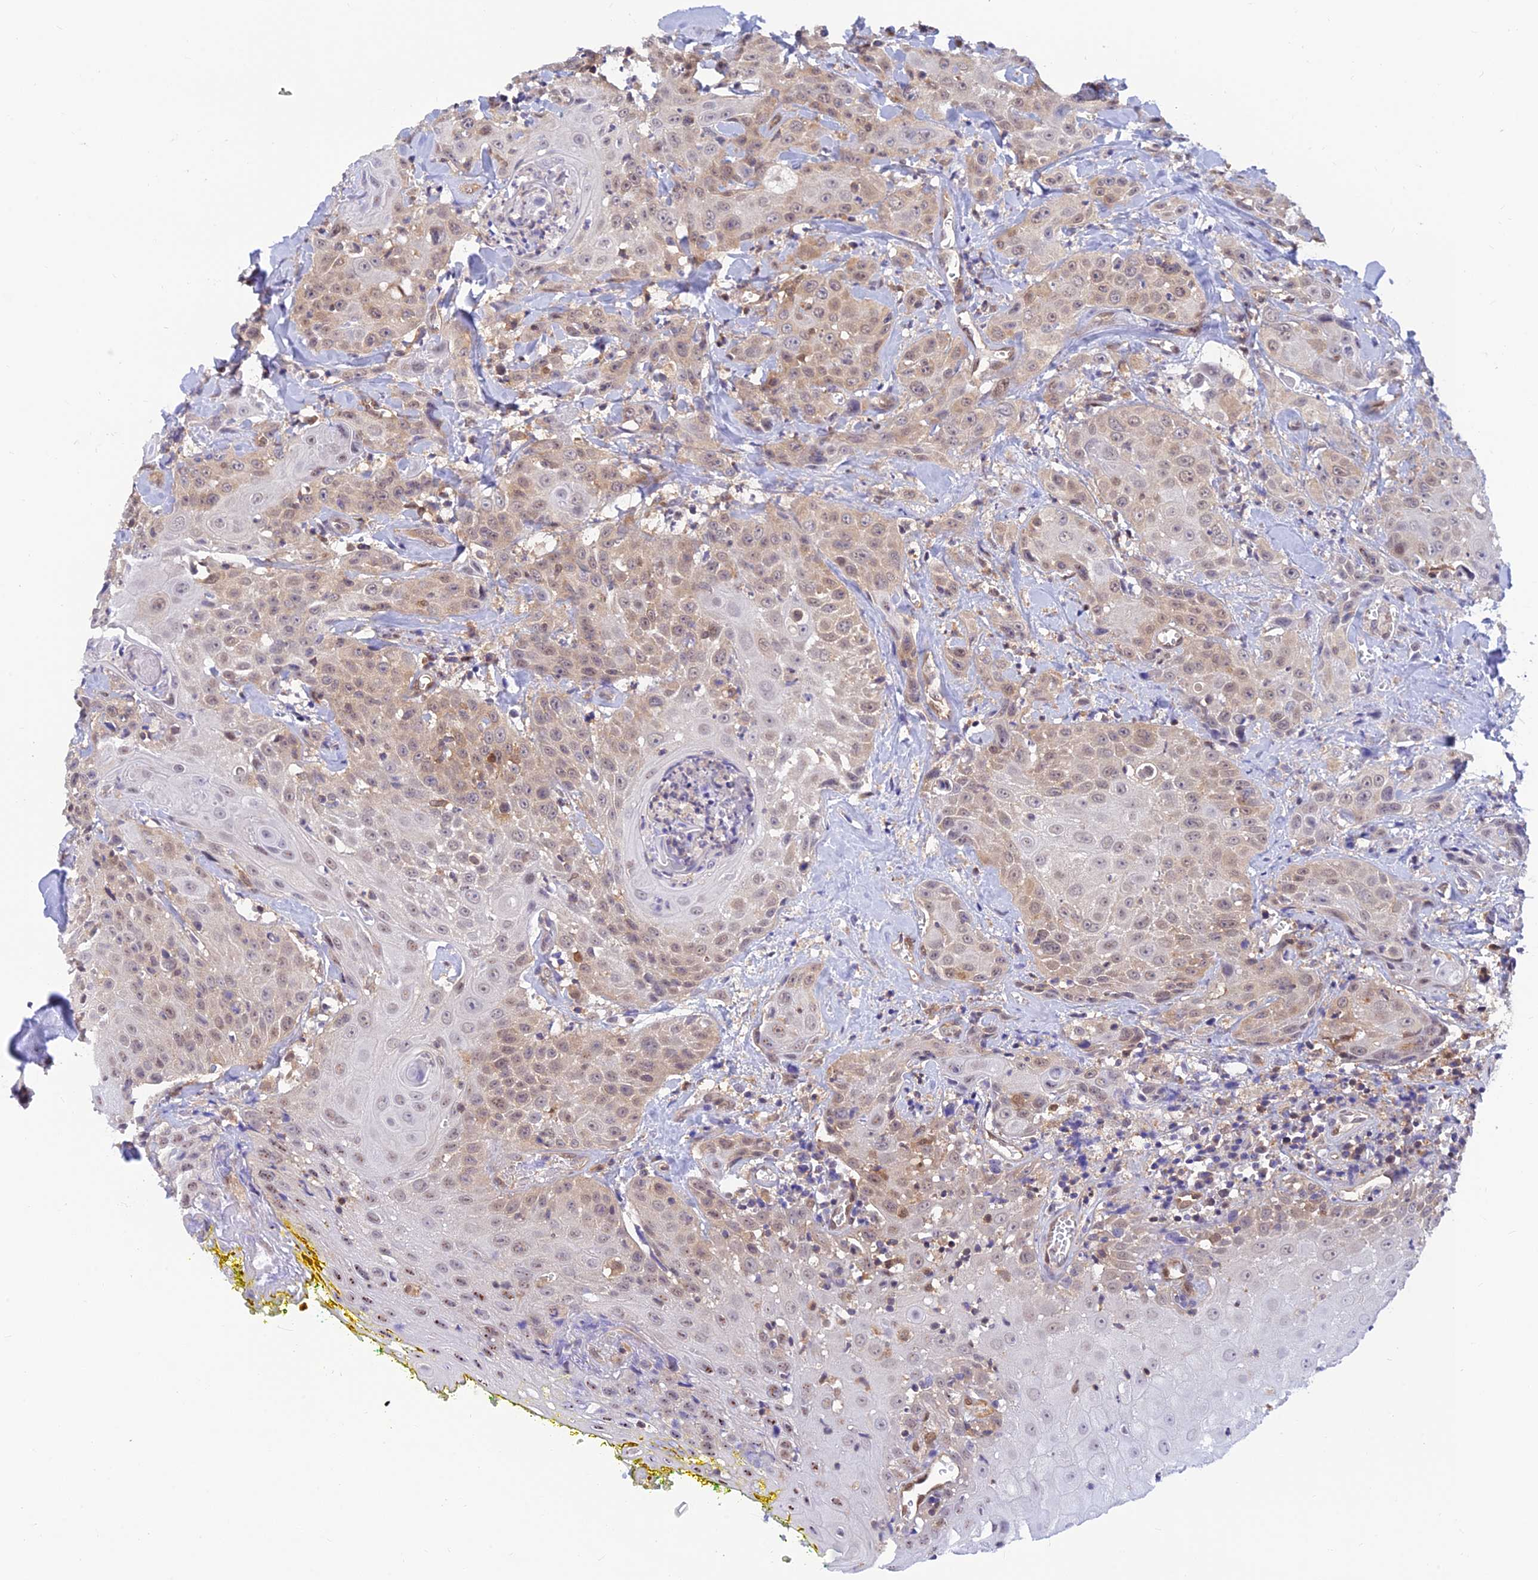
{"staining": {"intensity": "weak", "quantity": "25%-75%", "location": "cytoplasmic/membranous"}, "tissue": "head and neck cancer", "cell_type": "Tumor cells", "image_type": "cancer", "snomed": [{"axis": "morphology", "description": "Squamous cell carcinoma, NOS"}, {"axis": "topography", "description": "Oral tissue"}, {"axis": "topography", "description": "Head-Neck"}], "caption": "IHC photomicrograph of neoplastic tissue: human head and neck squamous cell carcinoma stained using IHC reveals low levels of weak protein expression localized specifically in the cytoplasmic/membranous of tumor cells, appearing as a cytoplasmic/membranous brown color.", "gene": "LYSMD2", "patient": {"sex": "female", "age": 82}}